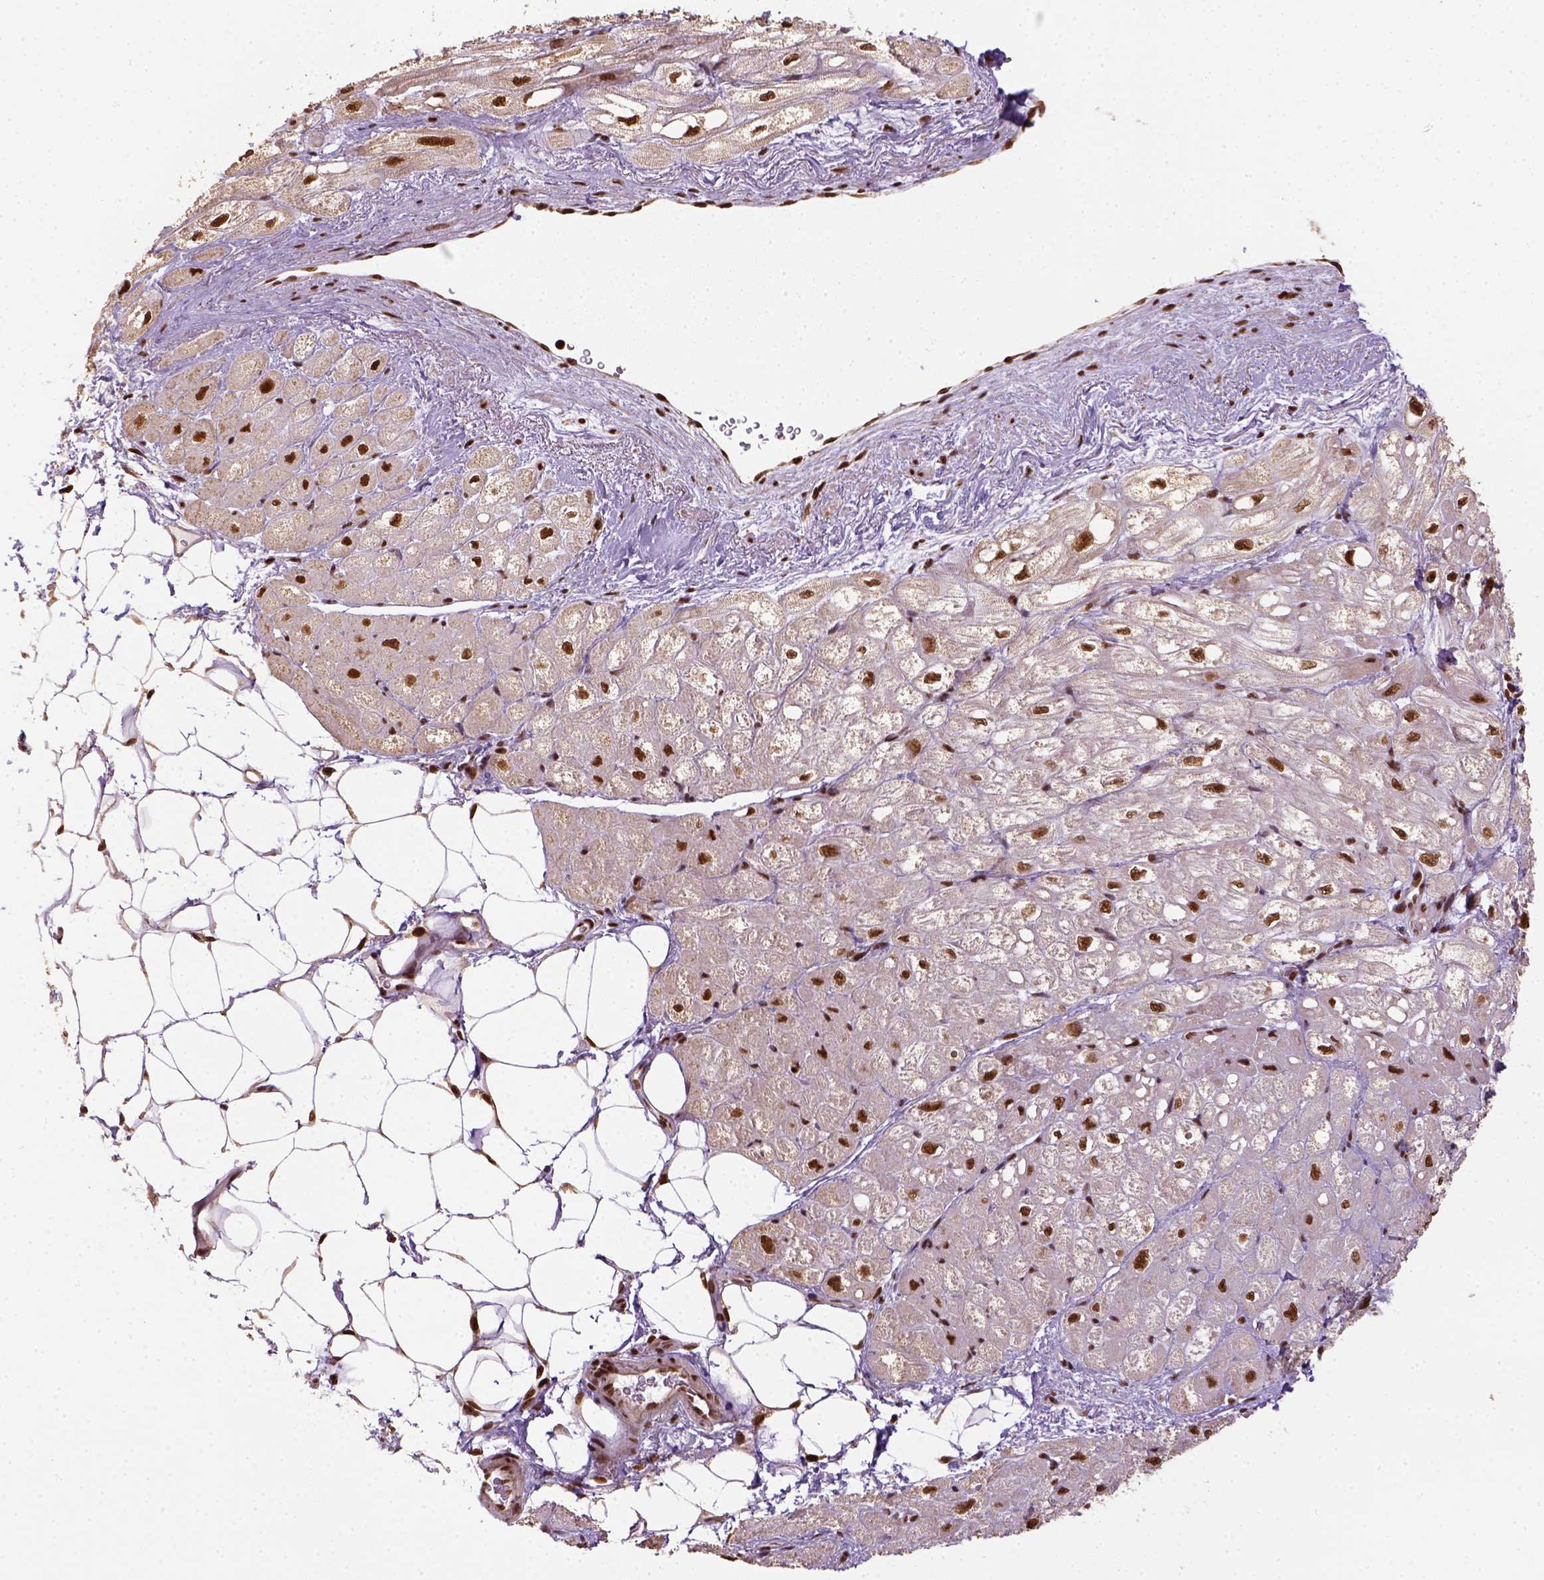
{"staining": {"intensity": "strong", "quantity": ">75%", "location": "nuclear"}, "tissue": "heart muscle", "cell_type": "Cardiomyocytes", "image_type": "normal", "snomed": [{"axis": "morphology", "description": "Normal tissue, NOS"}, {"axis": "topography", "description": "Heart"}], "caption": "IHC histopathology image of benign heart muscle: heart muscle stained using immunohistochemistry exhibits high levels of strong protein expression localized specifically in the nuclear of cardiomyocytes, appearing as a nuclear brown color.", "gene": "CCAR1", "patient": {"sex": "female", "age": 69}}